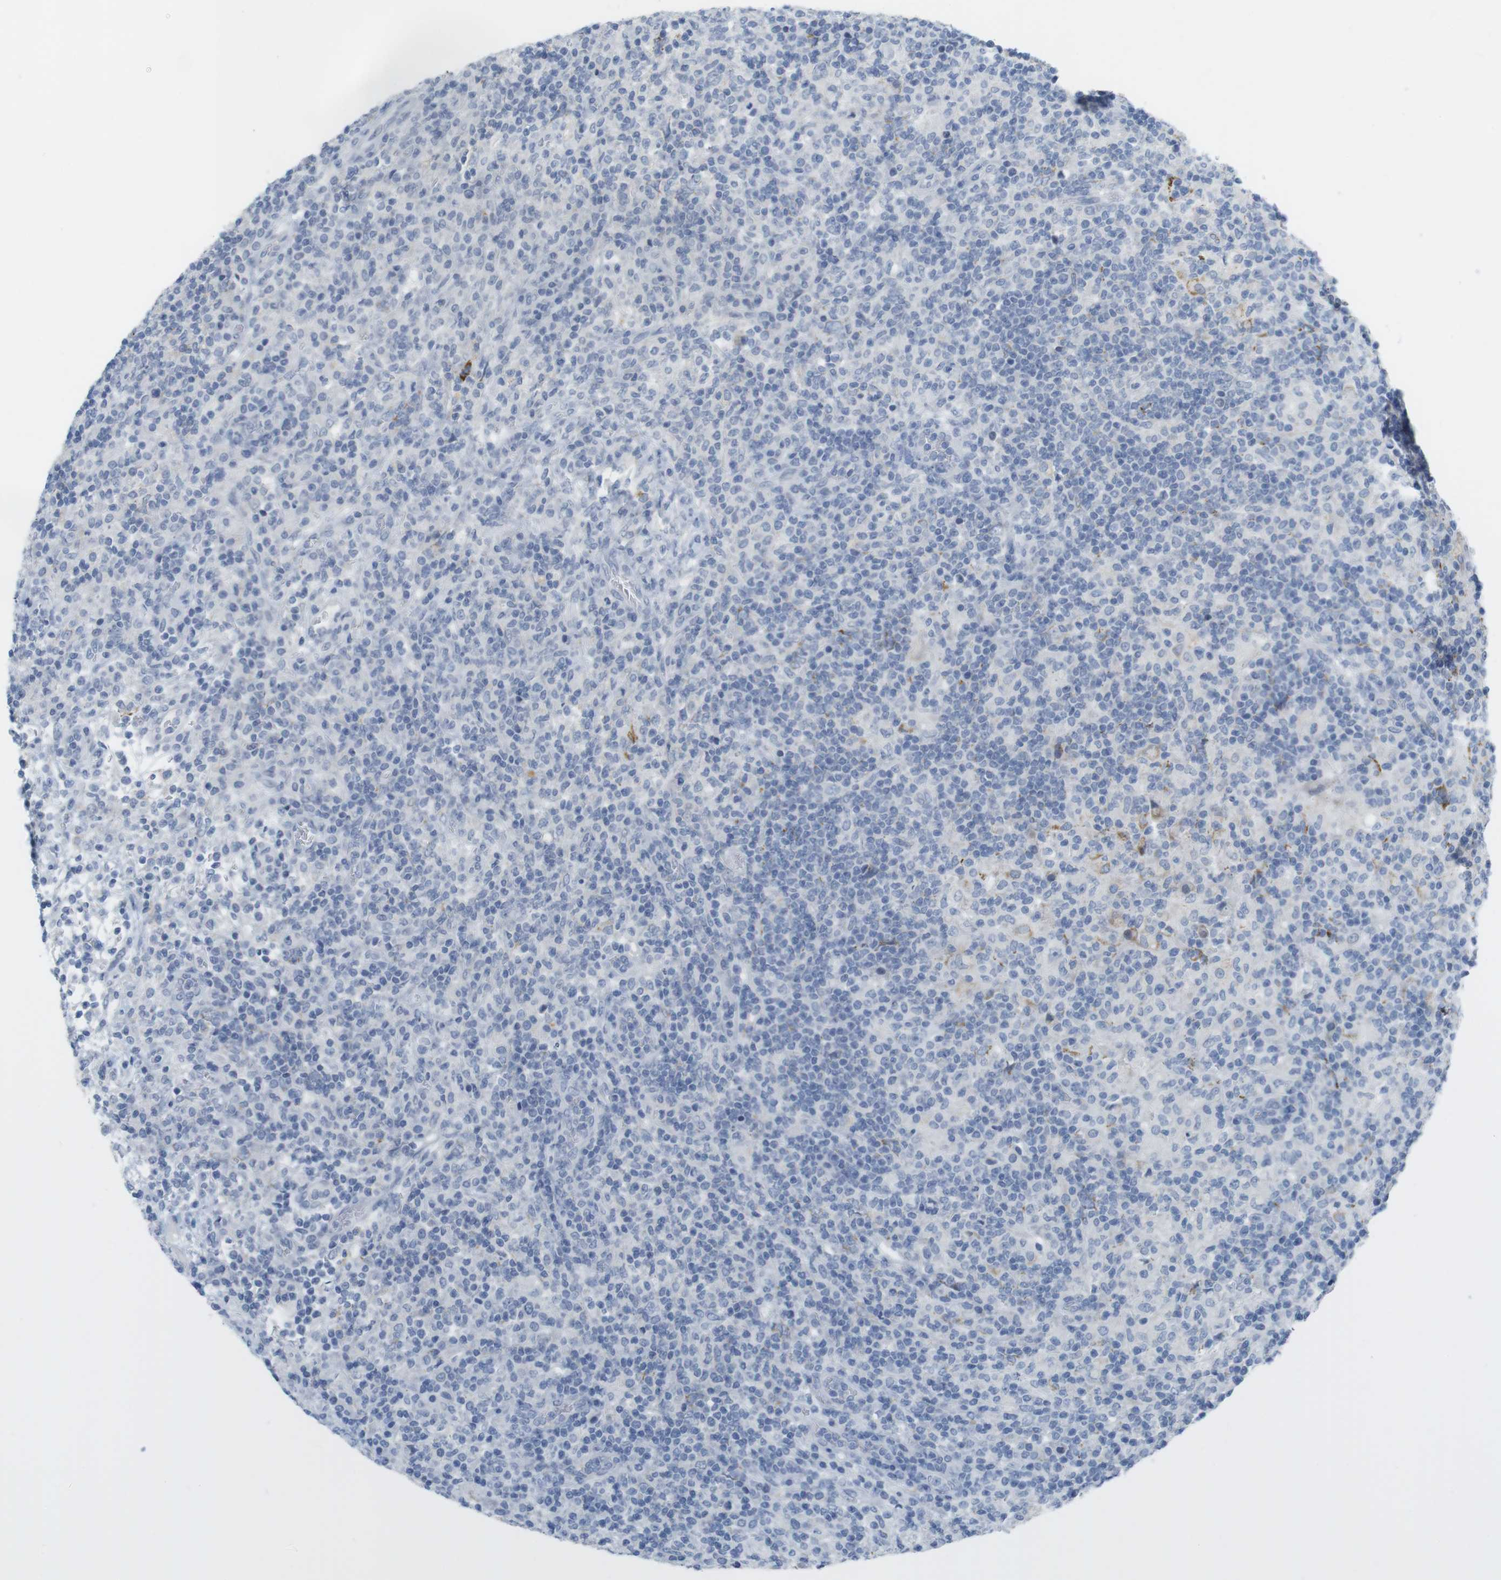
{"staining": {"intensity": "negative", "quantity": "none", "location": "none"}, "tissue": "lymphoma", "cell_type": "Tumor cells", "image_type": "cancer", "snomed": [{"axis": "morphology", "description": "Hodgkin's disease, NOS"}, {"axis": "topography", "description": "Lymph node"}], "caption": "The immunohistochemistry (IHC) histopathology image has no significant positivity in tumor cells of Hodgkin's disease tissue.", "gene": "YIPF1", "patient": {"sex": "male", "age": 70}}